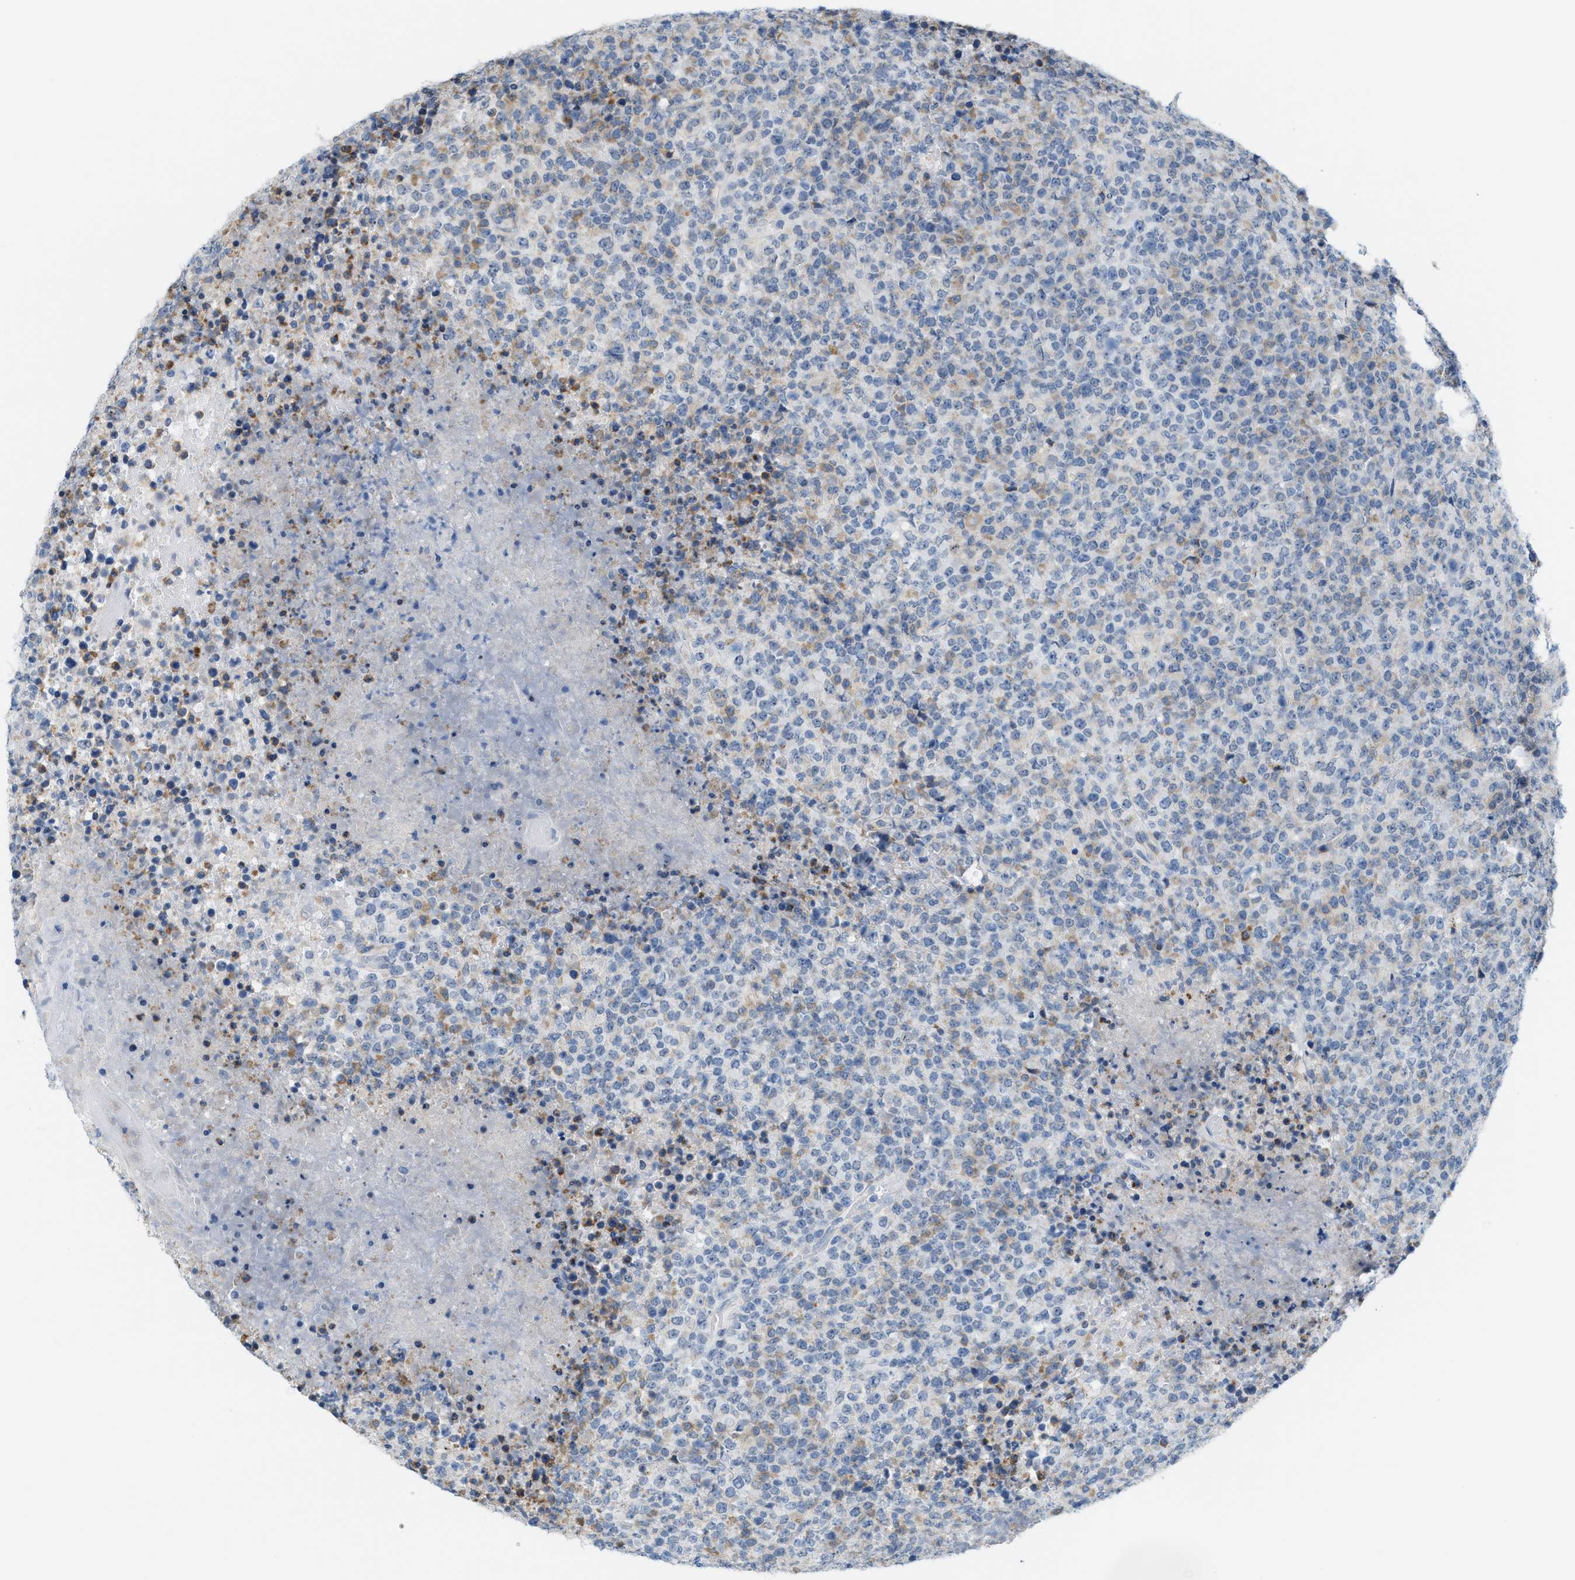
{"staining": {"intensity": "weak", "quantity": "<25%", "location": "cytoplasmic/membranous"}, "tissue": "lymphoma", "cell_type": "Tumor cells", "image_type": "cancer", "snomed": [{"axis": "morphology", "description": "Malignant lymphoma, non-Hodgkin's type, High grade"}, {"axis": "topography", "description": "Lymph node"}], "caption": "Immunohistochemistry histopathology image of human malignant lymphoma, non-Hodgkin's type (high-grade) stained for a protein (brown), which exhibits no positivity in tumor cells.", "gene": "KIFC3", "patient": {"sex": "male", "age": 13}}